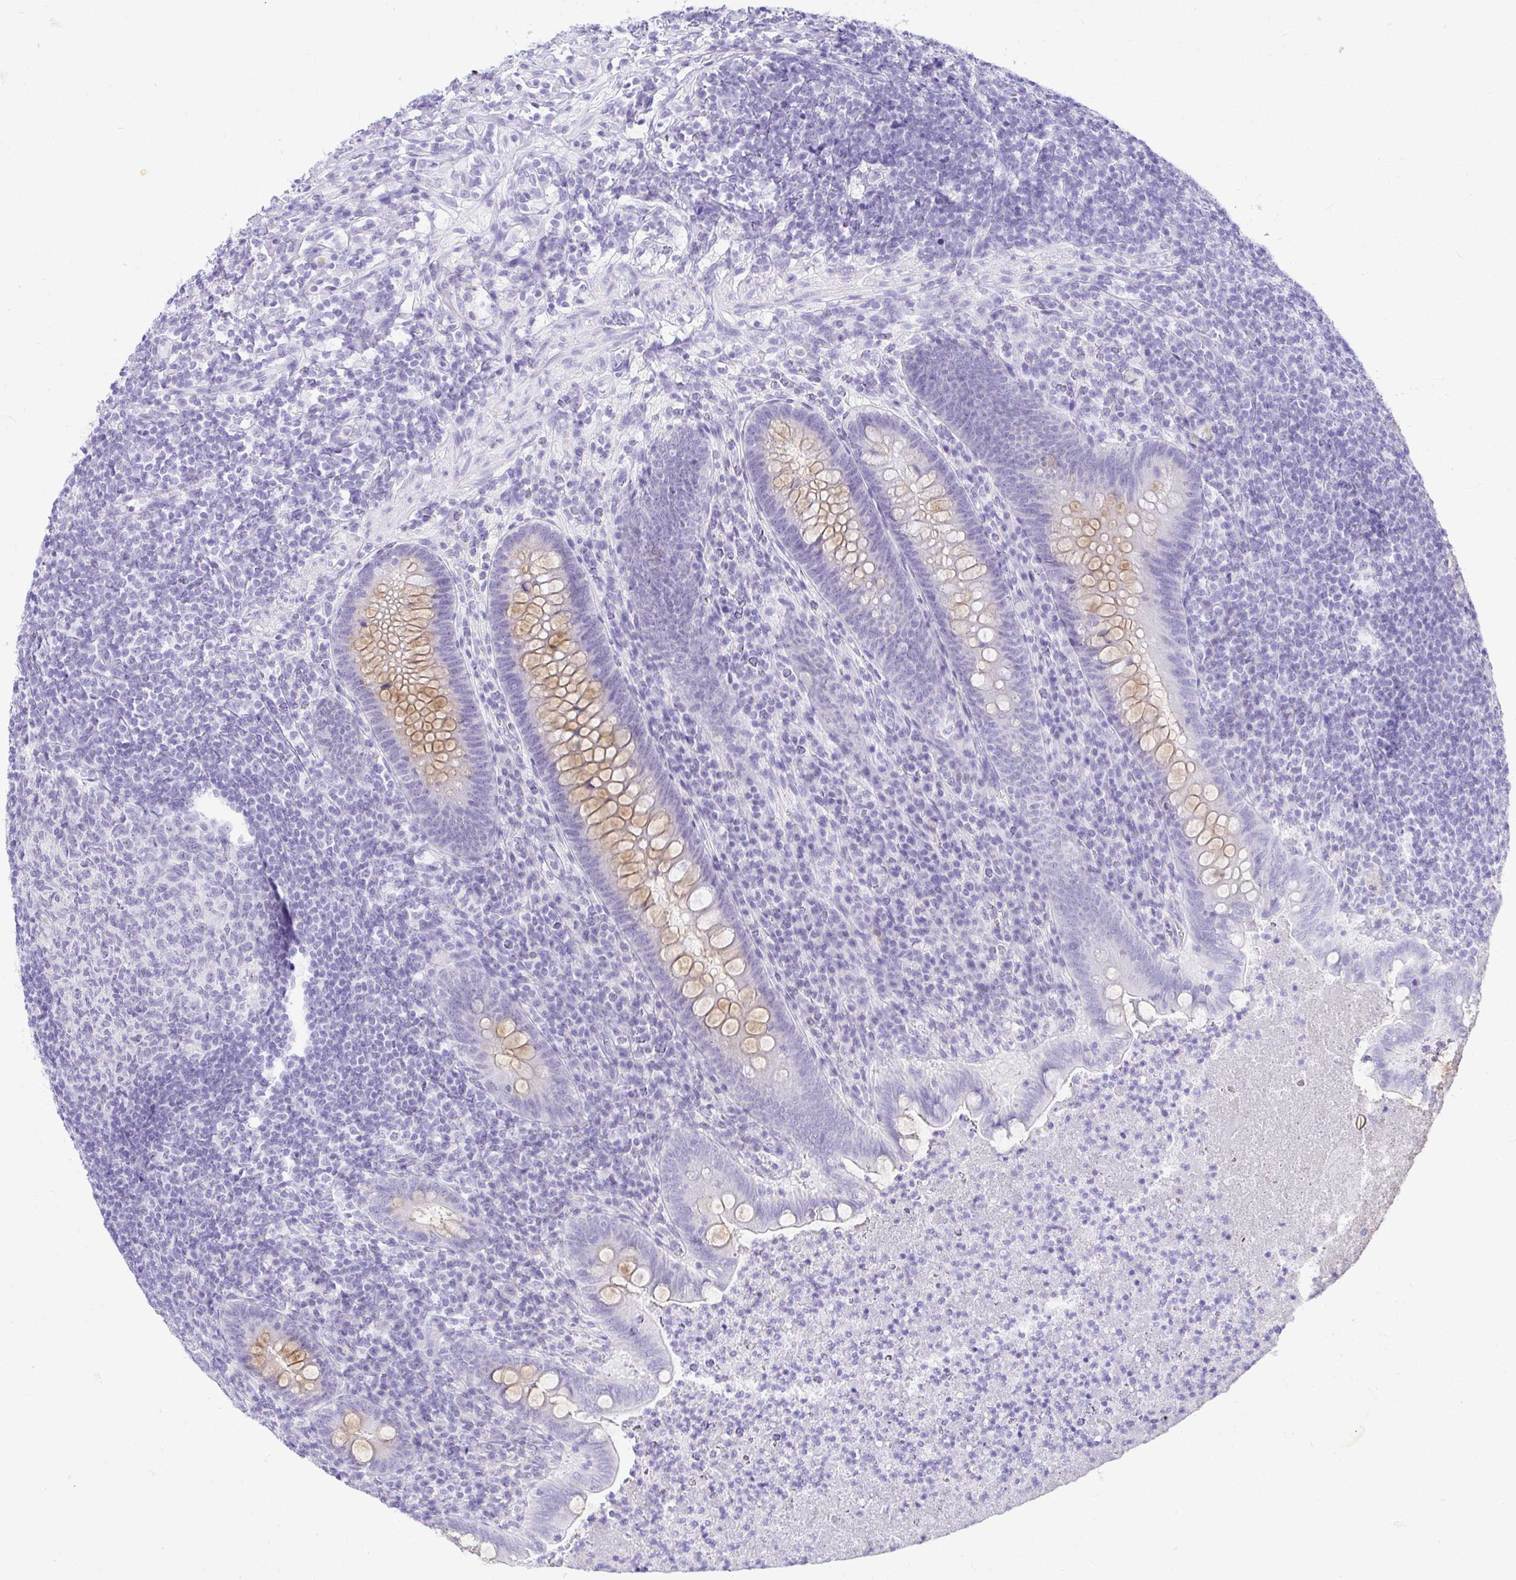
{"staining": {"intensity": "weak", "quantity": "<25%", "location": "cytoplasmic/membranous"}, "tissue": "appendix", "cell_type": "Glandular cells", "image_type": "normal", "snomed": [{"axis": "morphology", "description": "Normal tissue, NOS"}, {"axis": "topography", "description": "Appendix"}], "caption": "High power microscopy micrograph of an IHC micrograph of unremarkable appendix, revealing no significant staining in glandular cells.", "gene": "FATE1", "patient": {"sex": "male", "age": 47}}